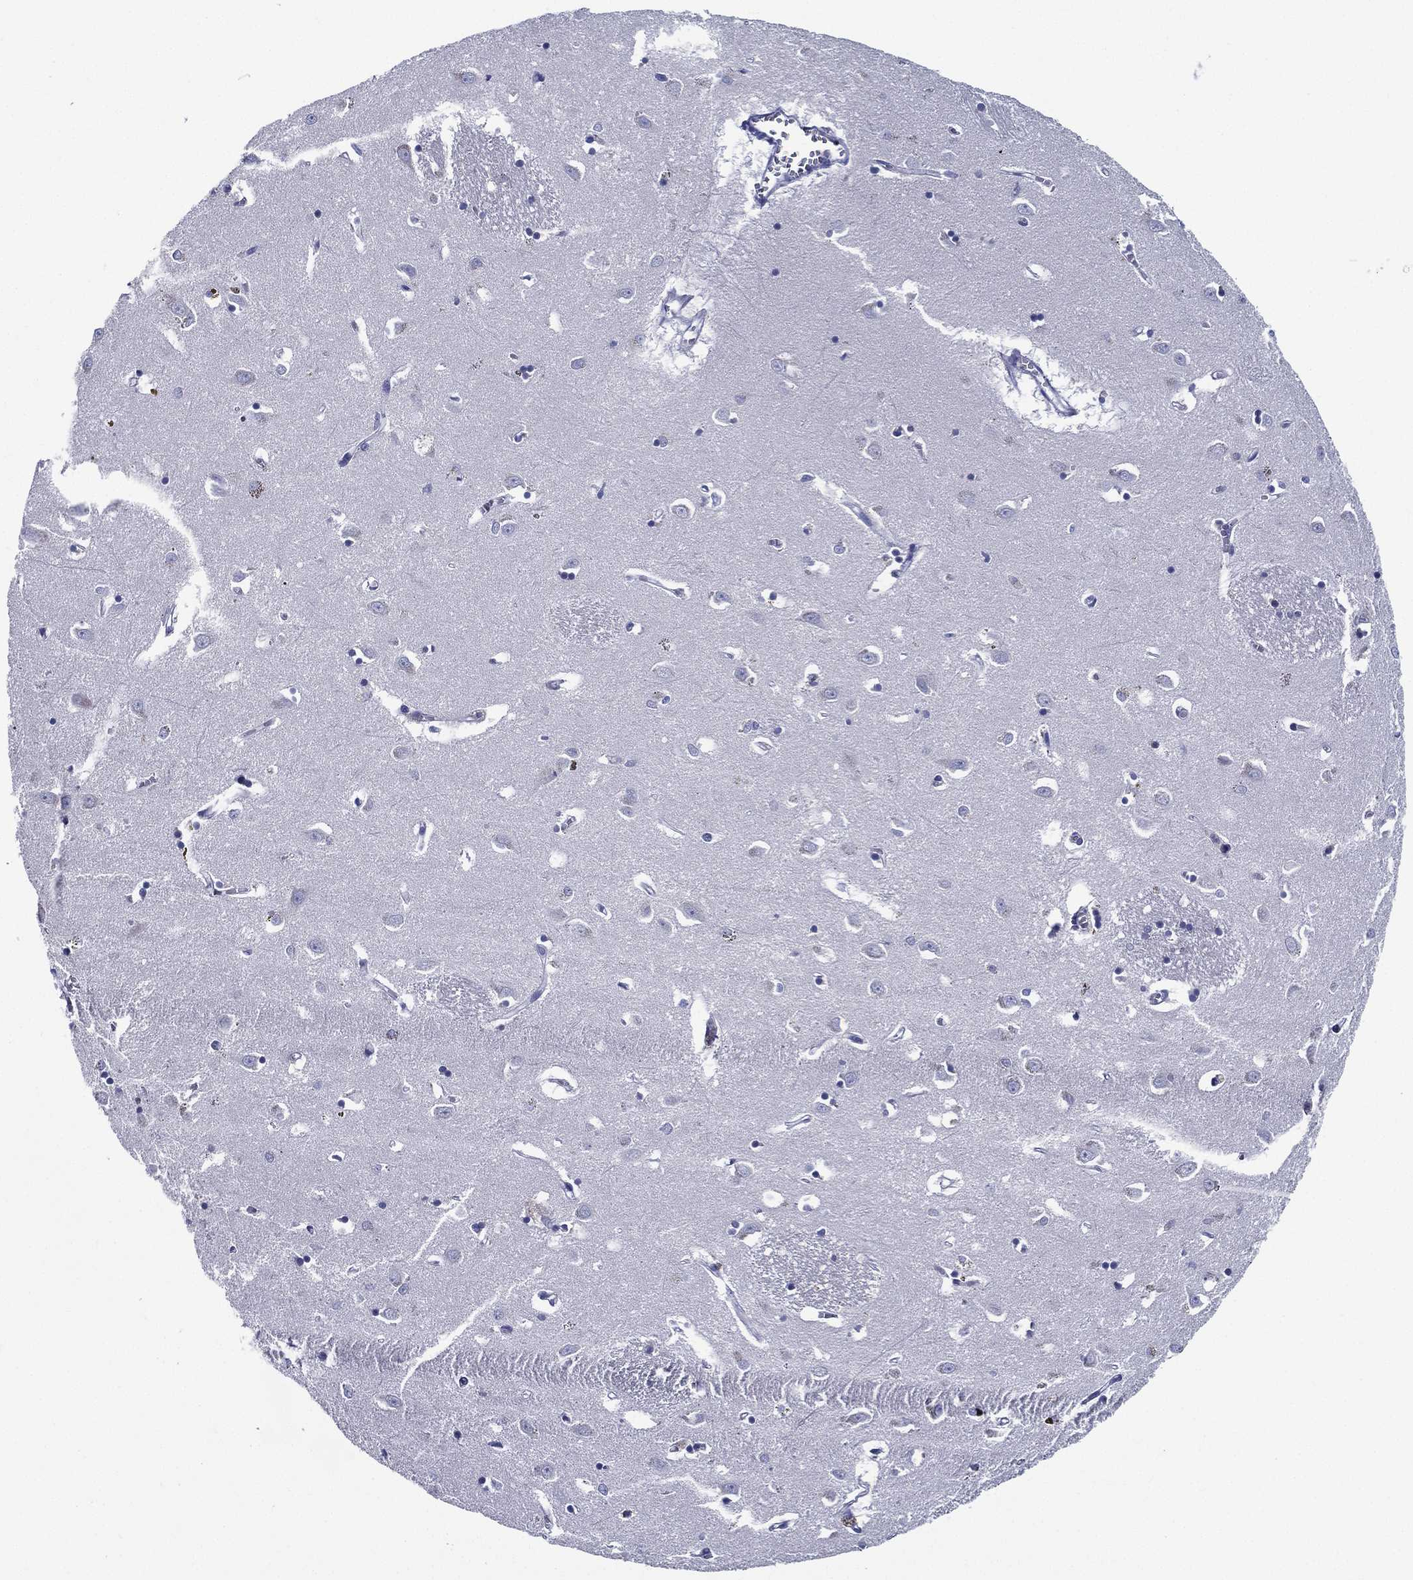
{"staining": {"intensity": "negative", "quantity": "none", "location": "none"}, "tissue": "caudate", "cell_type": "Glial cells", "image_type": "normal", "snomed": [{"axis": "morphology", "description": "Normal tissue, NOS"}, {"axis": "topography", "description": "Lateral ventricle wall"}], "caption": "Immunohistochemistry of normal human caudate reveals no expression in glial cells. The staining was performed using DAB to visualize the protein expression in brown, while the nuclei were stained in blue with hematoxylin (Magnification: 20x).", "gene": "ACE2", "patient": {"sex": "female", "age": 64}}